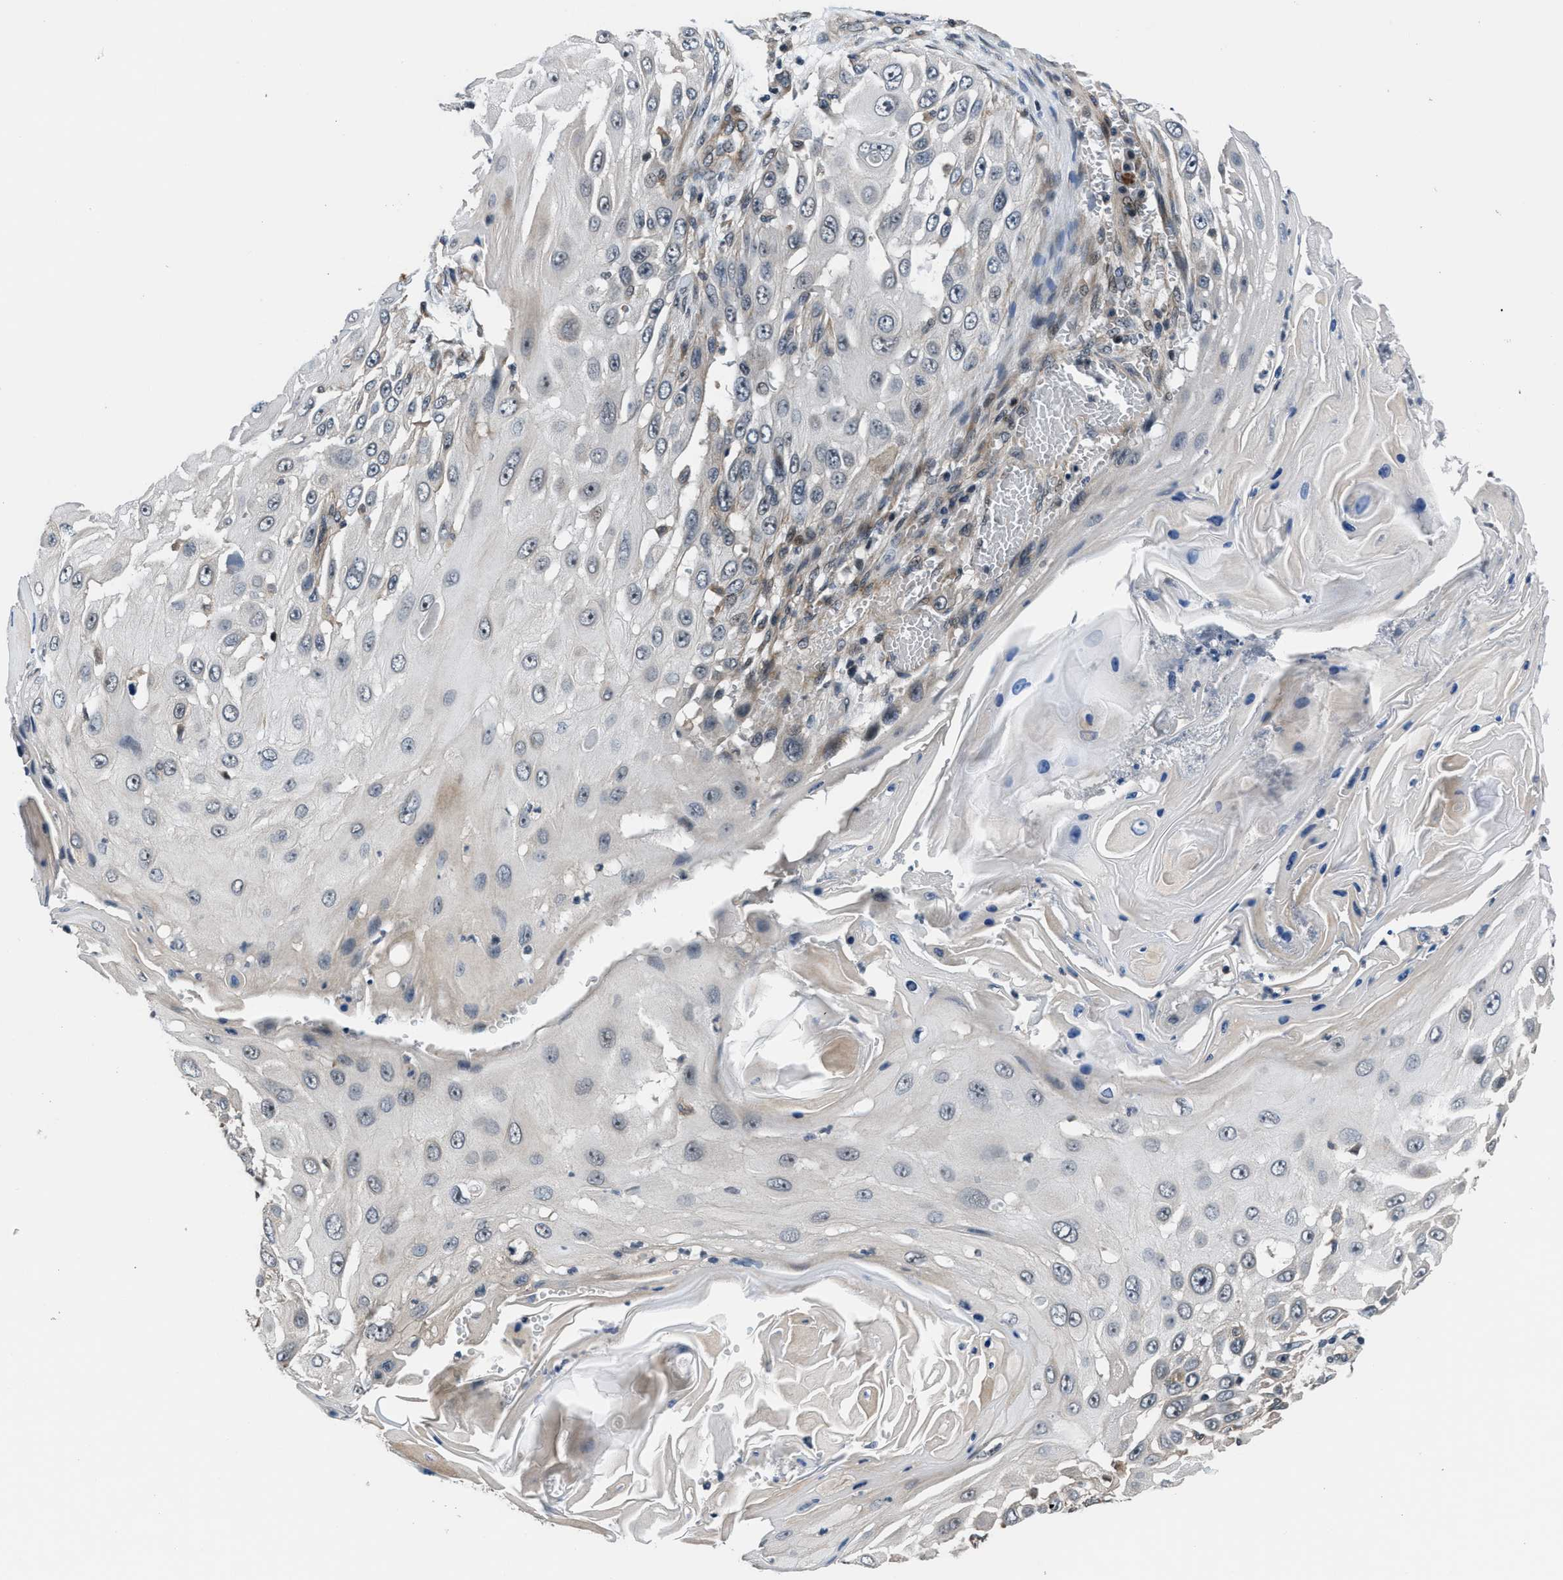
{"staining": {"intensity": "moderate", "quantity": "25%-75%", "location": "nuclear"}, "tissue": "skin cancer", "cell_type": "Tumor cells", "image_type": "cancer", "snomed": [{"axis": "morphology", "description": "Squamous cell carcinoma, NOS"}, {"axis": "topography", "description": "Skin"}], "caption": "The histopathology image demonstrates immunohistochemical staining of squamous cell carcinoma (skin). There is moderate nuclear staining is identified in approximately 25%-75% of tumor cells. The staining was performed using DAB (3,3'-diaminobenzidine) to visualize the protein expression in brown, while the nuclei were stained in blue with hematoxylin (Magnification: 20x).", "gene": "SETD5", "patient": {"sex": "female", "age": 44}}